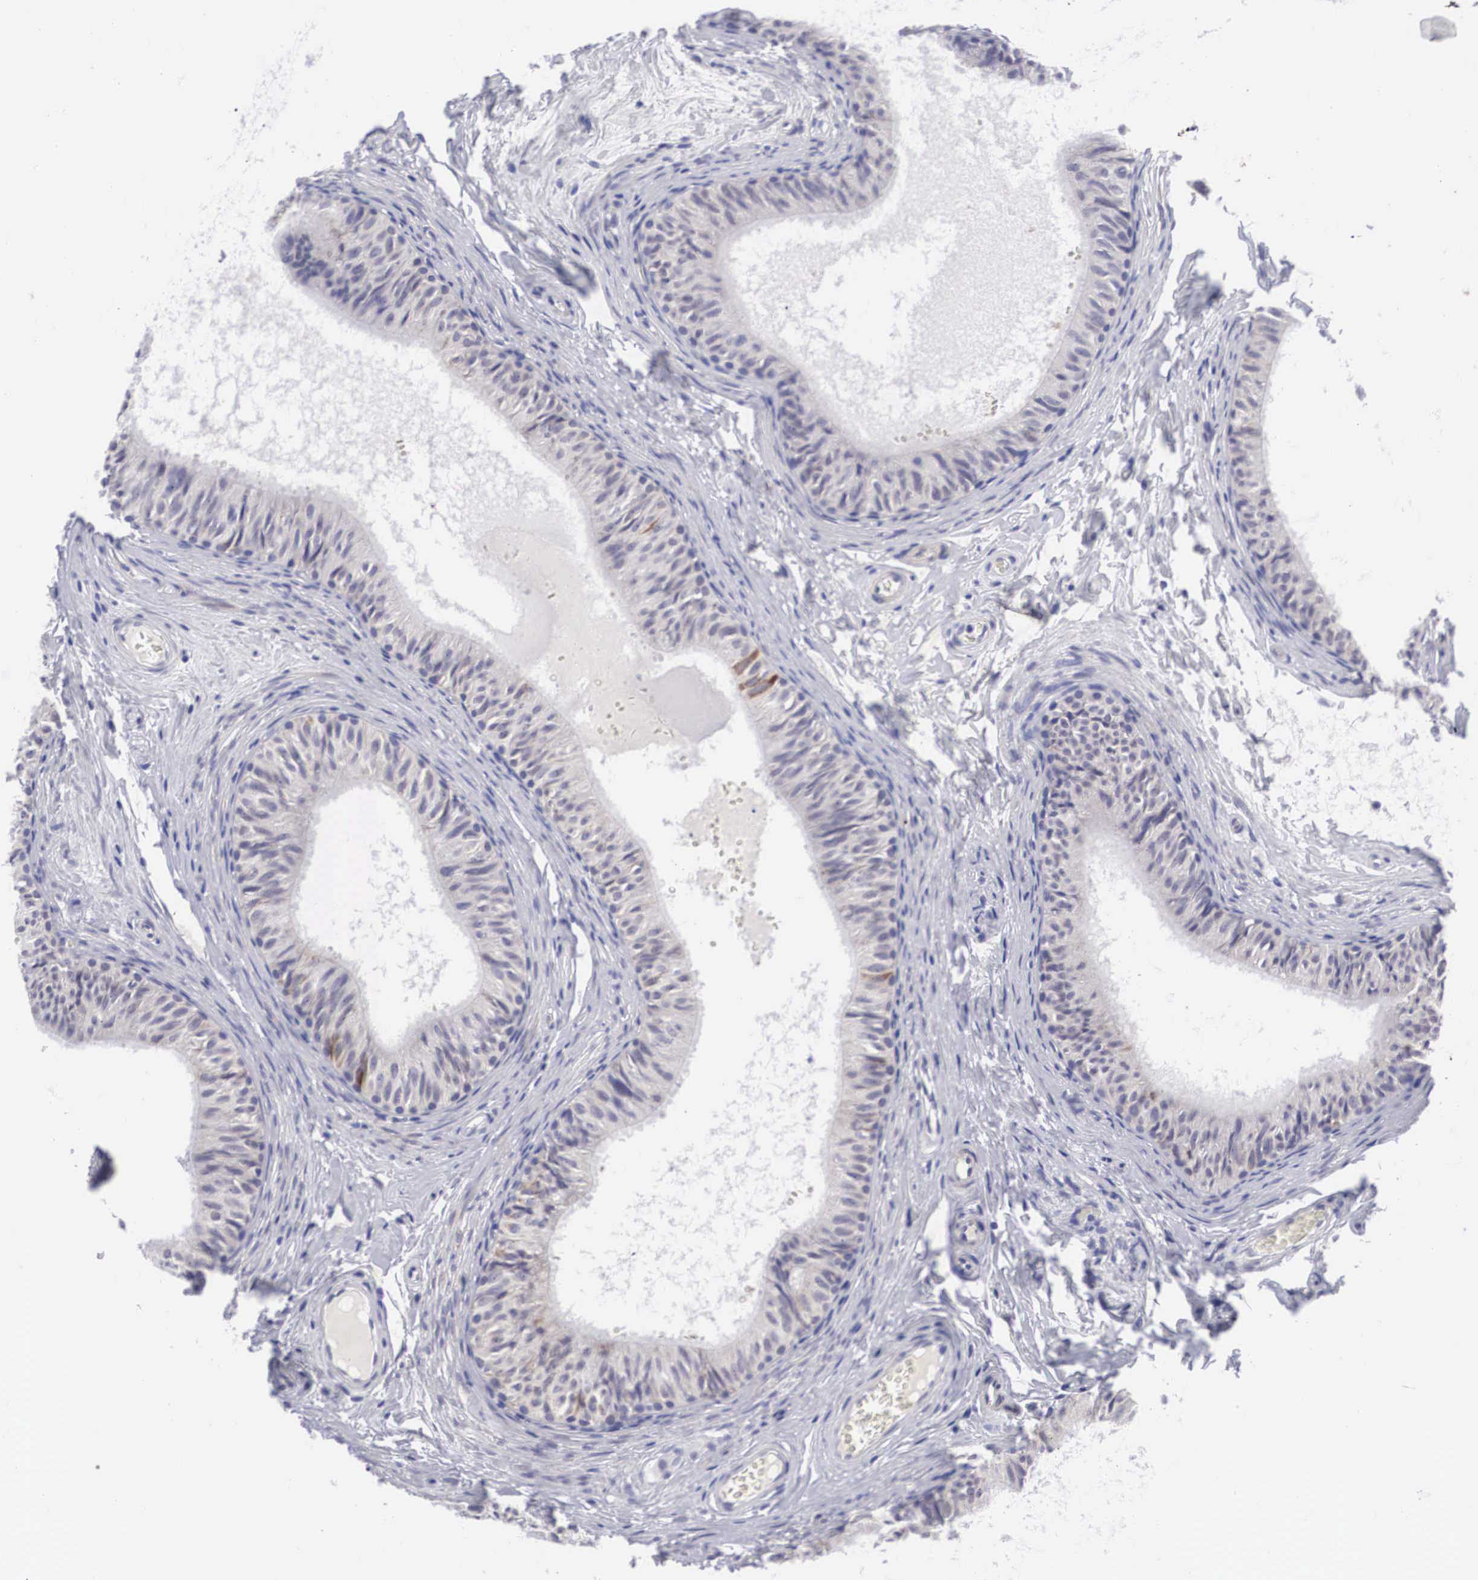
{"staining": {"intensity": "weak", "quantity": "<25%", "location": "cytoplasmic/membranous"}, "tissue": "epididymis", "cell_type": "Glandular cells", "image_type": "normal", "snomed": [{"axis": "morphology", "description": "Normal tissue, NOS"}, {"axis": "topography", "description": "Epididymis"}], "caption": "A photomicrograph of epididymis stained for a protein demonstrates no brown staining in glandular cells. The staining was performed using DAB to visualize the protein expression in brown, while the nuclei were stained in blue with hematoxylin (Magnification: 20x).", "gene": "SOX11", "patient": {"sex": "male", "age": 23}}